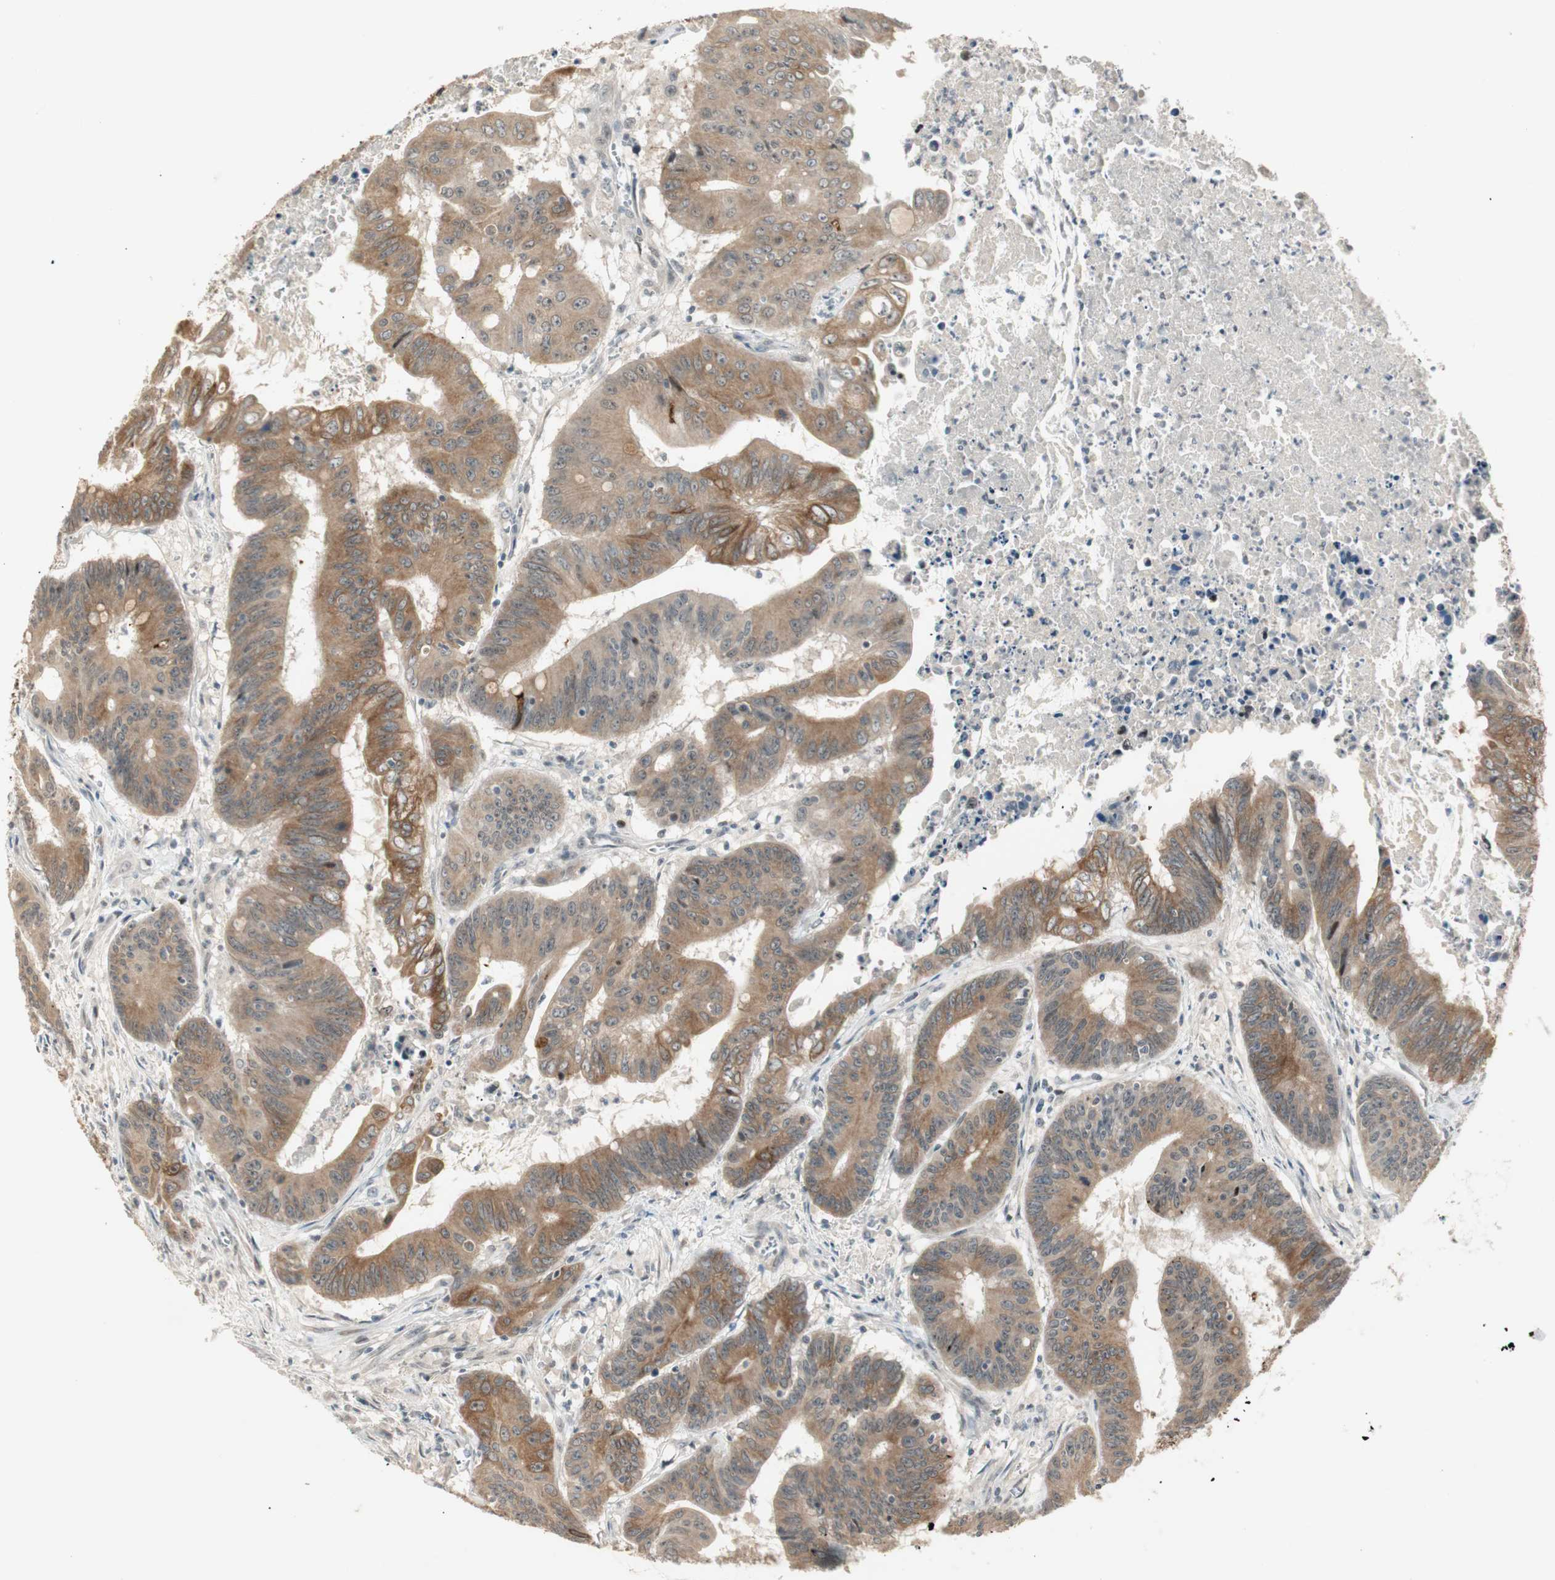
{"staining": {"intensity": "moderate", "quantity": ">75%", "location": "cytoplasmic/membranous"}, "tissue": "colorectal cancer", "cell_type": "Tumor cells", "image_type": "cancer", "snomed": [{"axis": "morphology", "description": "Adenocarcinoma, NOS"}, {"axis": "topography", "description": "Colon"}], "caption": "About >75% of tumor cells in human colorectal cancer (adenocarcinoma) display moderate cytoplasmic/membranous protein staining as visualized by brown immunohistochemical staining.", "gene": "ACSL5", "patient": {"sex": "male", "age": 45}}